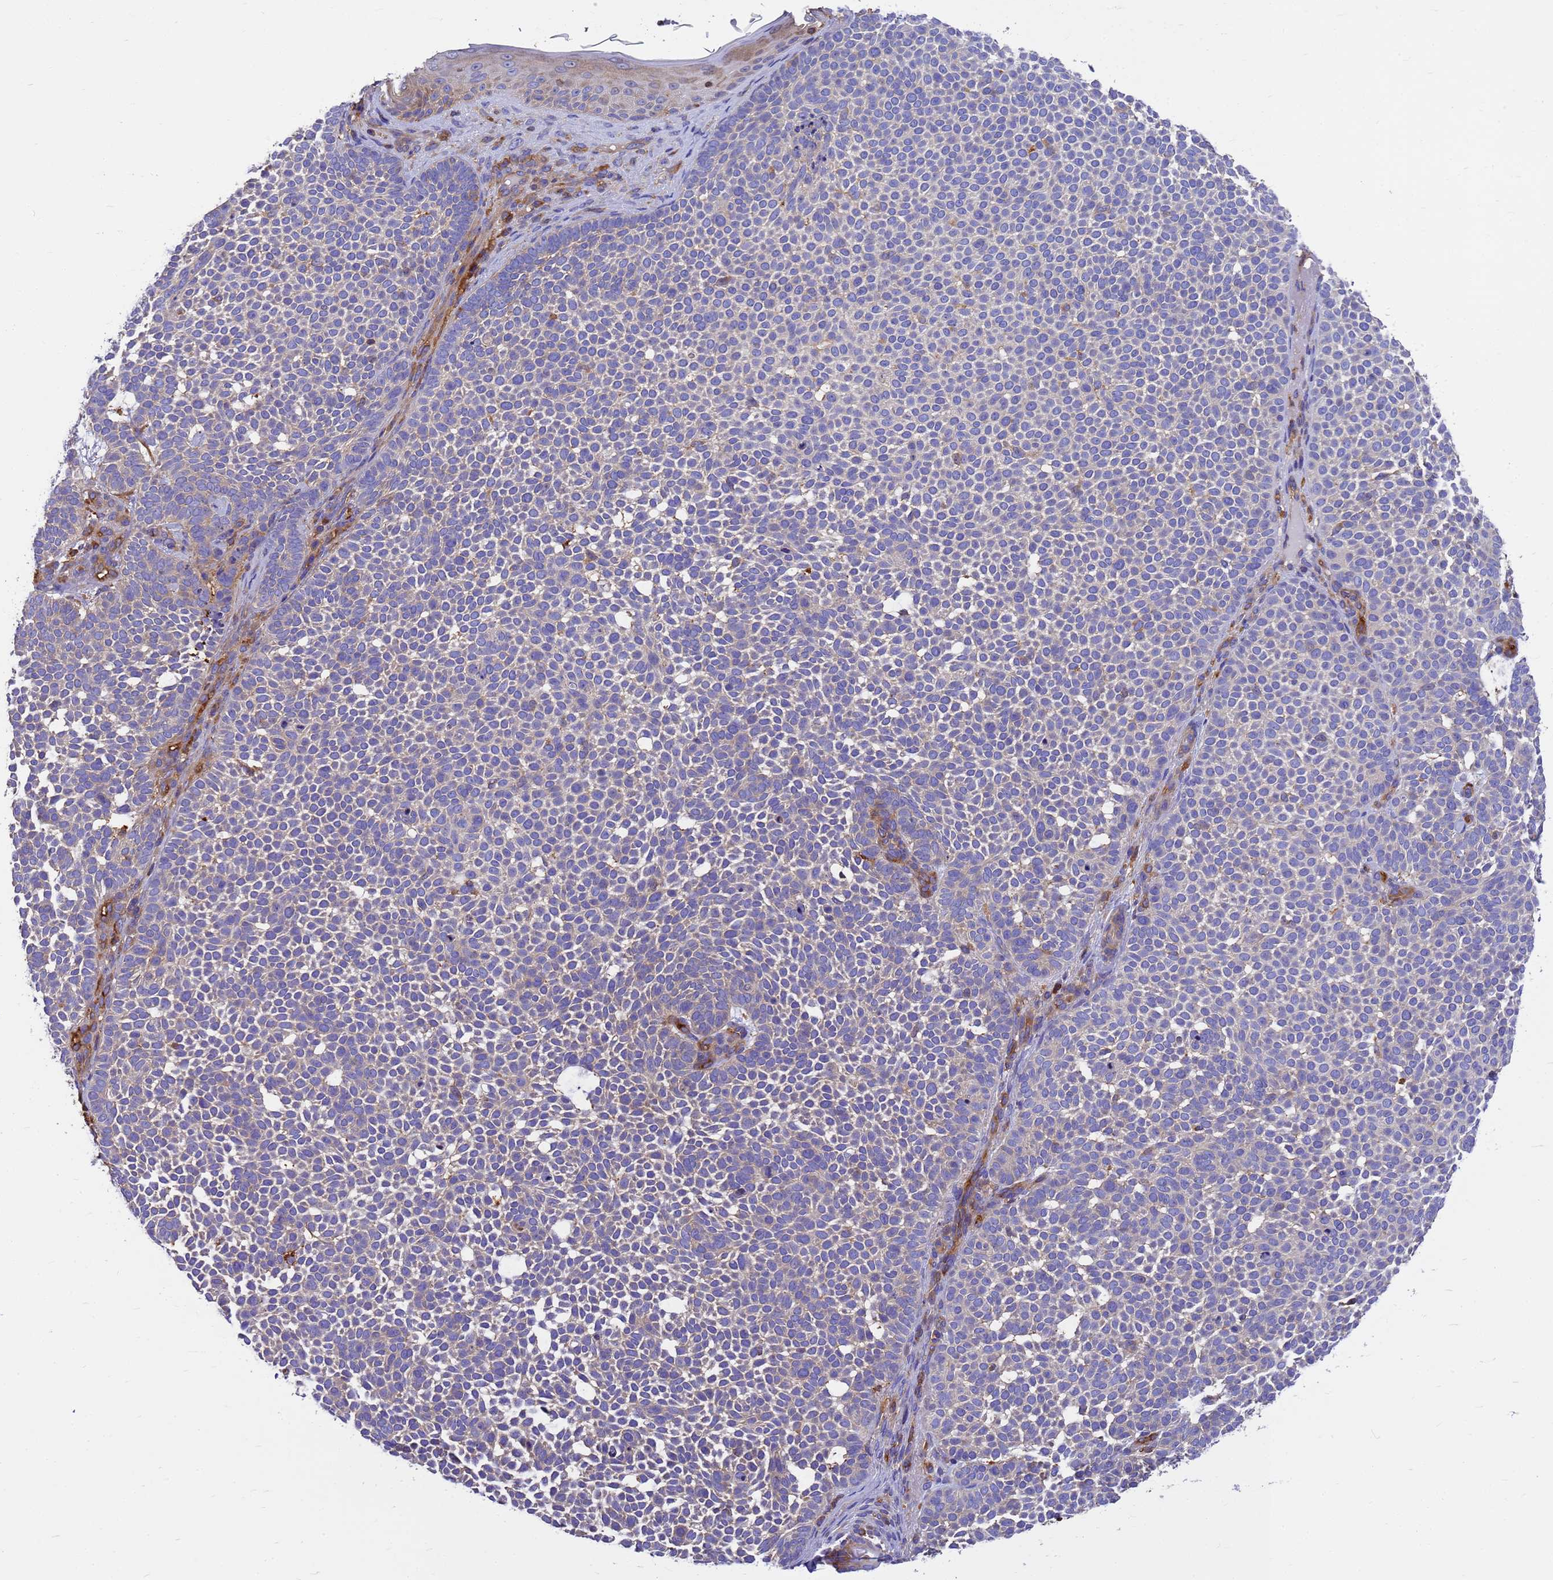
{"staining": {"intensity": "negative", "quantity": "none", "location": "none"}, "tissue": "skin cancer", "cell_type": "Tumor cells", "image_type": "cancer", "snomed": [{"axis": "morphology", "description": "Basal cell carcinoma"}, {"axis": "topography", "description": "Skin"}], "caption": "Micrograph shows no protein staining in tumor cells of skin basal cell carcinoma tissue.", "gene": "ZNF235", "patient": {"sex": "female", "age": 77}}